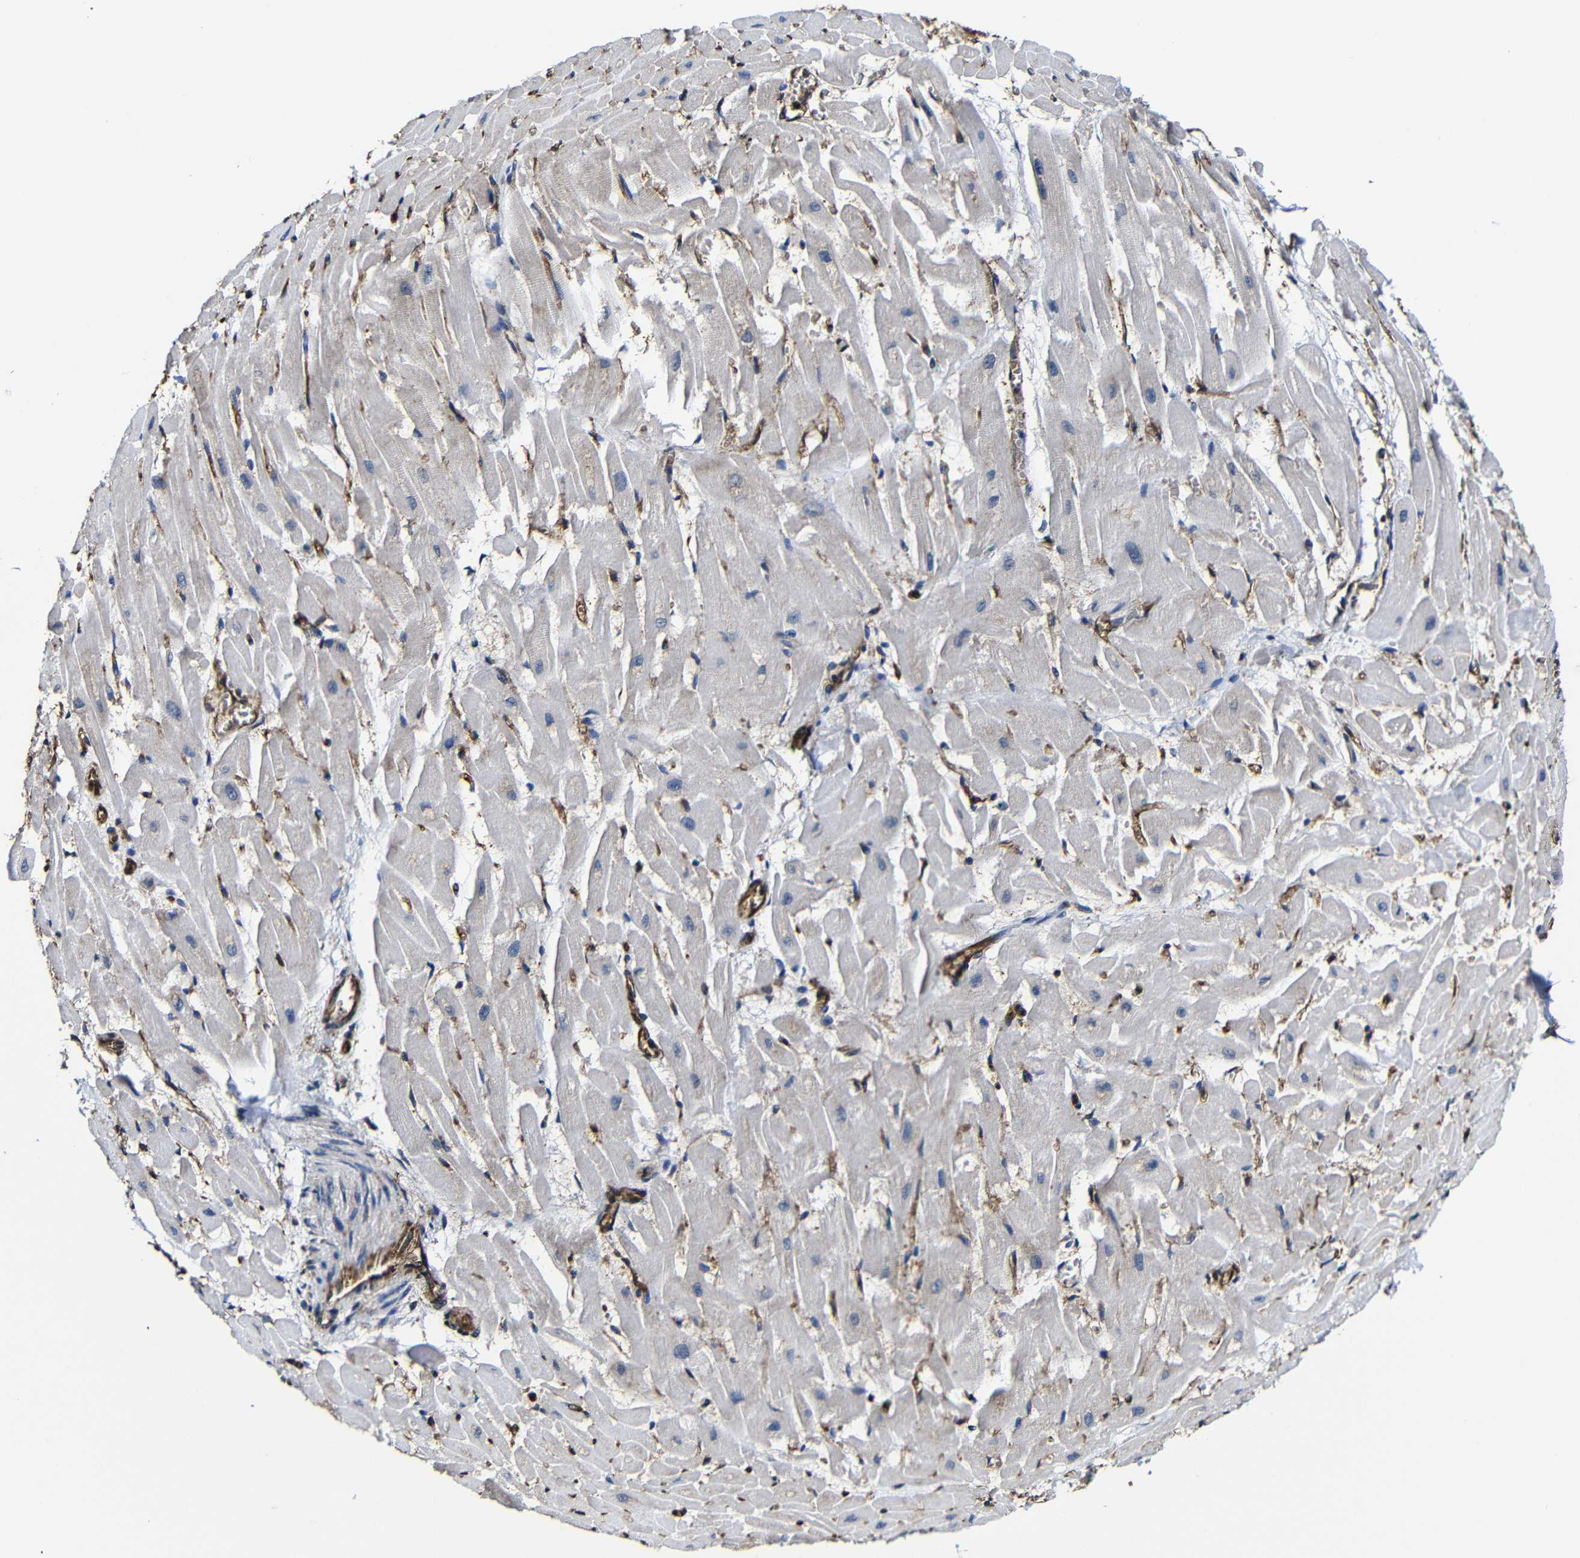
{"staining": {"intensity": "negative", "quantity": "none", "location": "none"}, "tissue": "heart muscle", "cell_type": "Cardiomyocytes", "image_type": "normal", "snomed": [{"axis": "morphology", "description": "Normal tissue, NOS"}, {"axis": "topography", "description": "Heart"}], "caption": "Immunohistochemistry of normal heart muscle exhibits no staining in cardiomyocytes.", "gene": "MSN", "patient": {"sex": "female", "age": 19}}